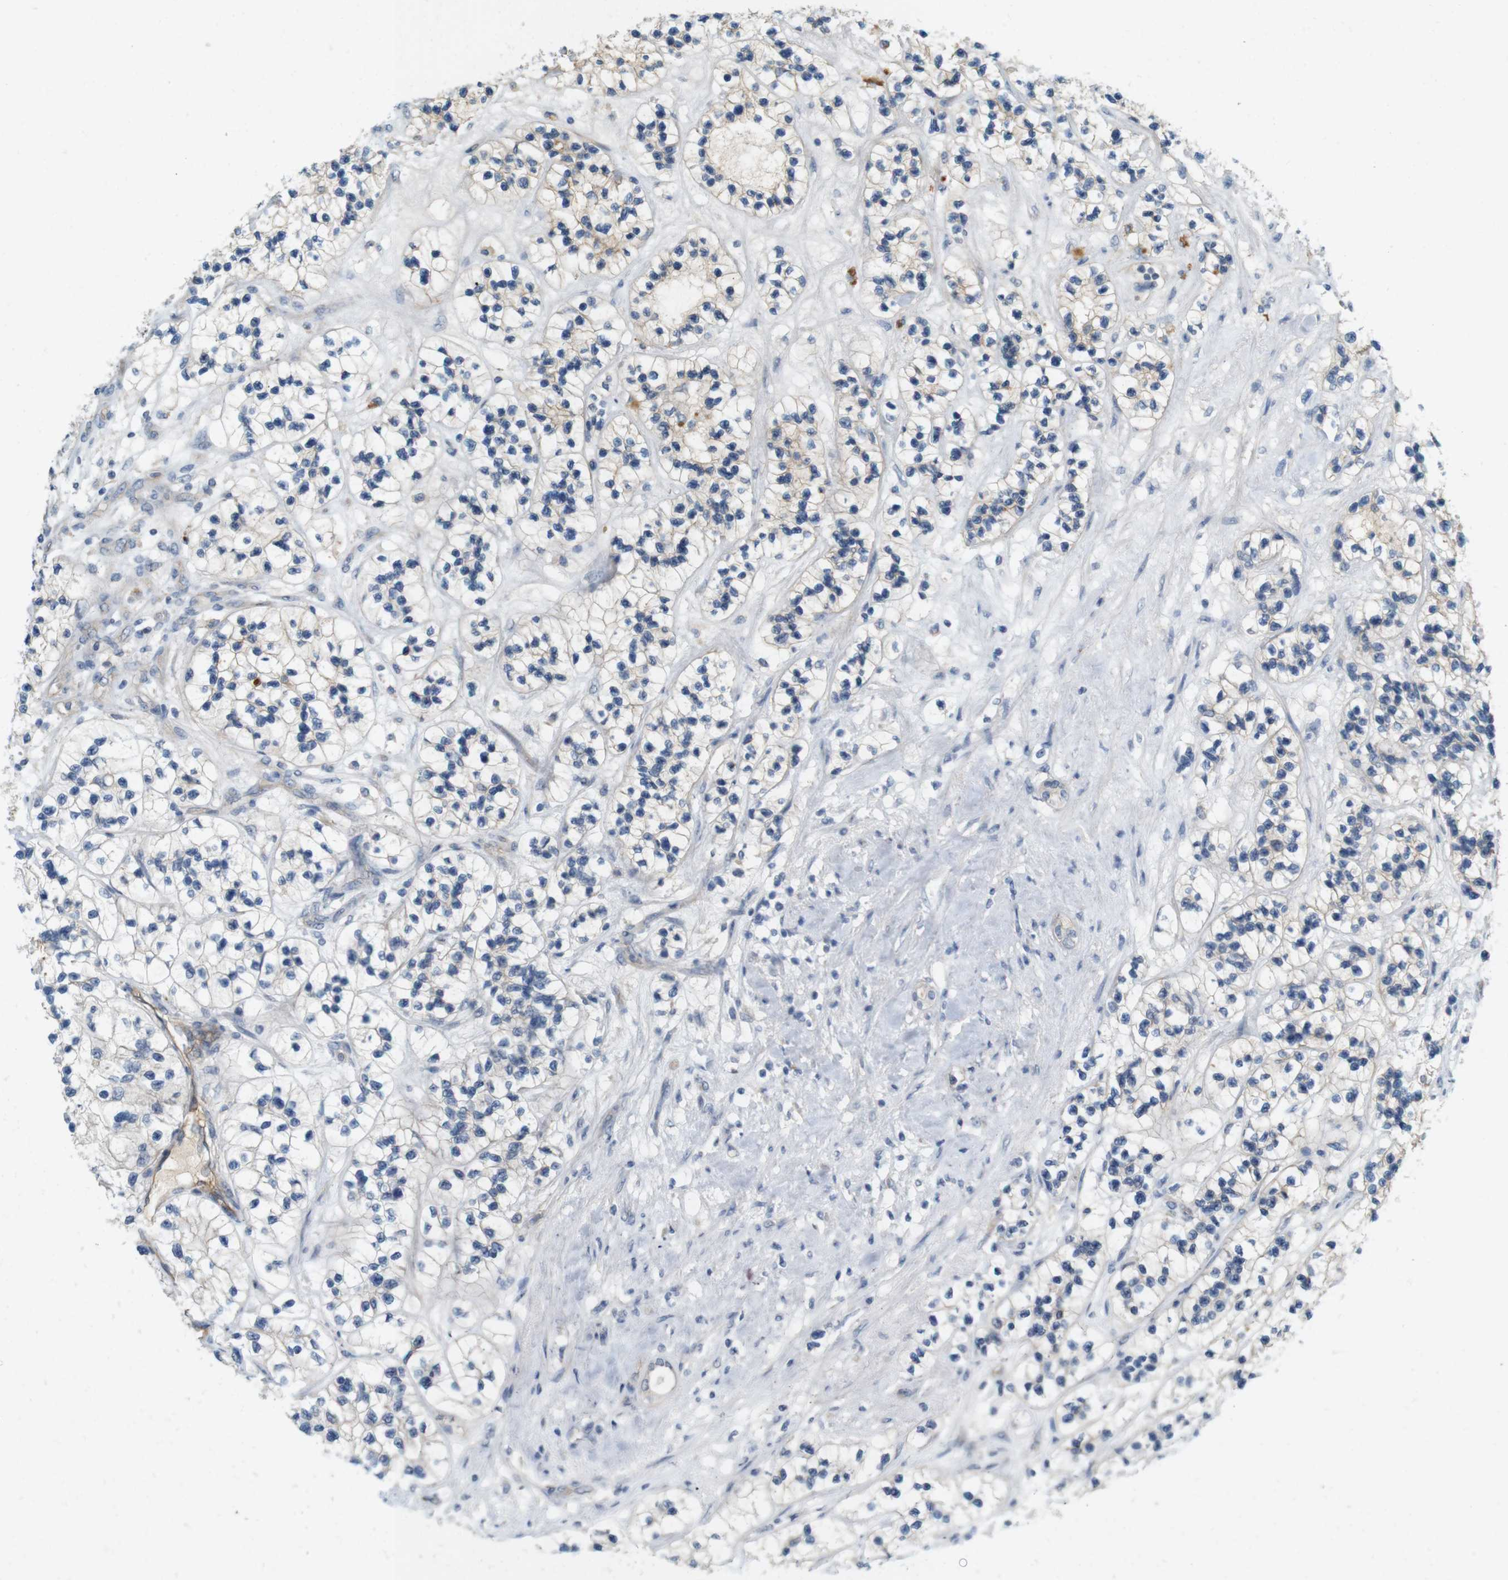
{"staining": {"intensity": "weak", "quantity": "<25%", "location": "cytoplasmic/membranous"}, "tissue": "renal cancer", "cell_type": "Tumor cells", "image_type": "cancer", "snomed": [{"axis": "morphology", "description": "Adenocarcinoma, NOS"}, {"axis": "topography", "description": "Kidney"}], "caption": "A high-resolution photomicrograph shows immunohistochemistry staining of renal cancer, which demonstrates no significant expression in tumor cells. The staining was performed using DAB (3,3'-diaminobenzidine) to visualize the protein expression in brown, while the nuclei were stained in blue with hematoxylin (Magnification: 20x).", "gene": "PVR", "patient": {"sex": "female", "age": 57}}